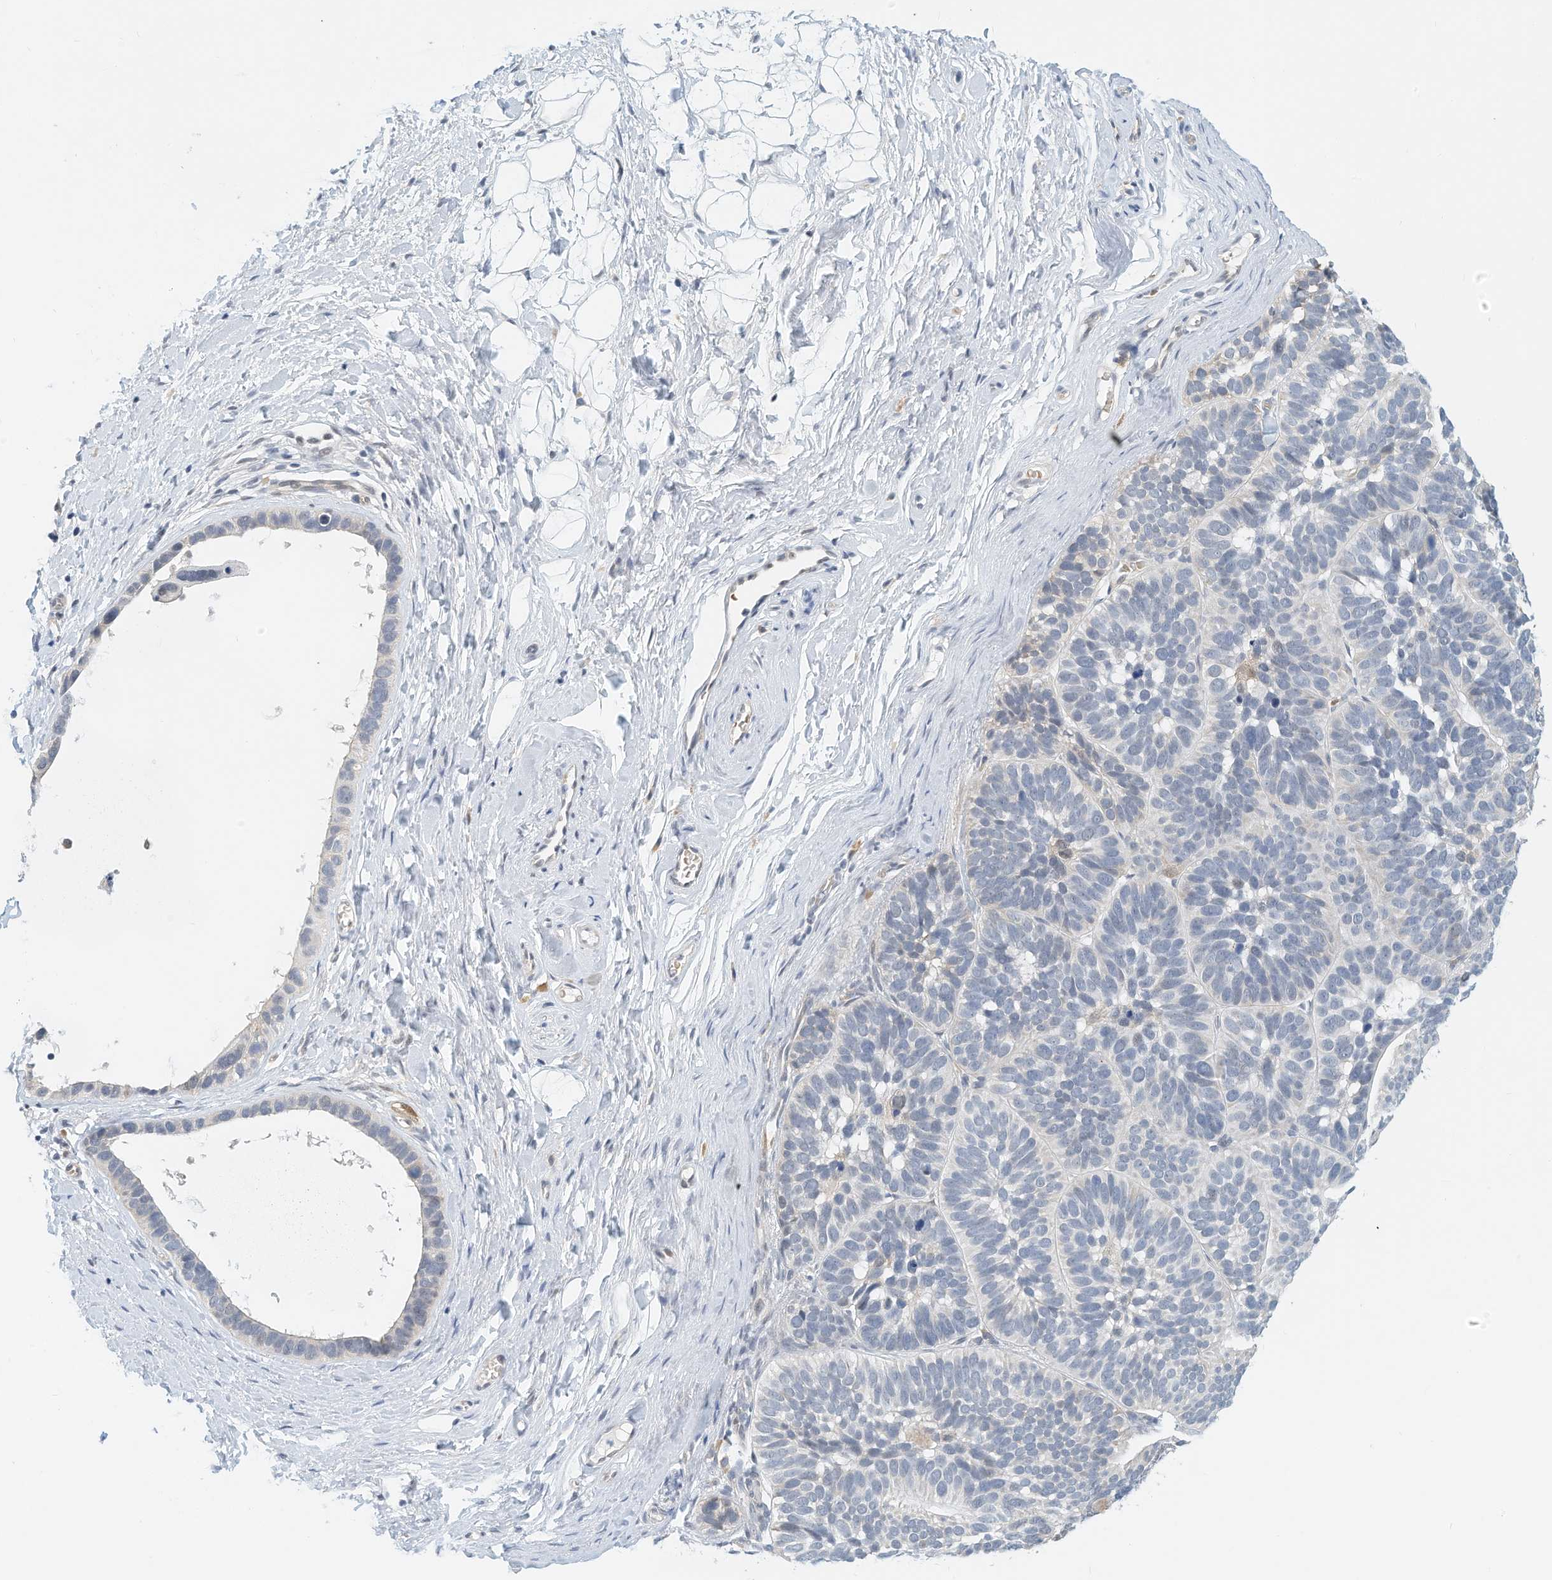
{"staining": {"intensity": "negative", "quantity": "none", "location": "none"}, "tissue": "skin cancer", "cell_type": "Tumor cells", "image_type": "cancer", "snomed": [{"axis": "morphology", "description": "Basal cell carcinoma"}, {"axis": "topography", "description": "Skin"}], "caption": "Tumor cells show no significant staining in skin cancer (basal cell carcinoma).", "gene": "ARHGAP28", "patient": {"sex": "male", "age": 62}}